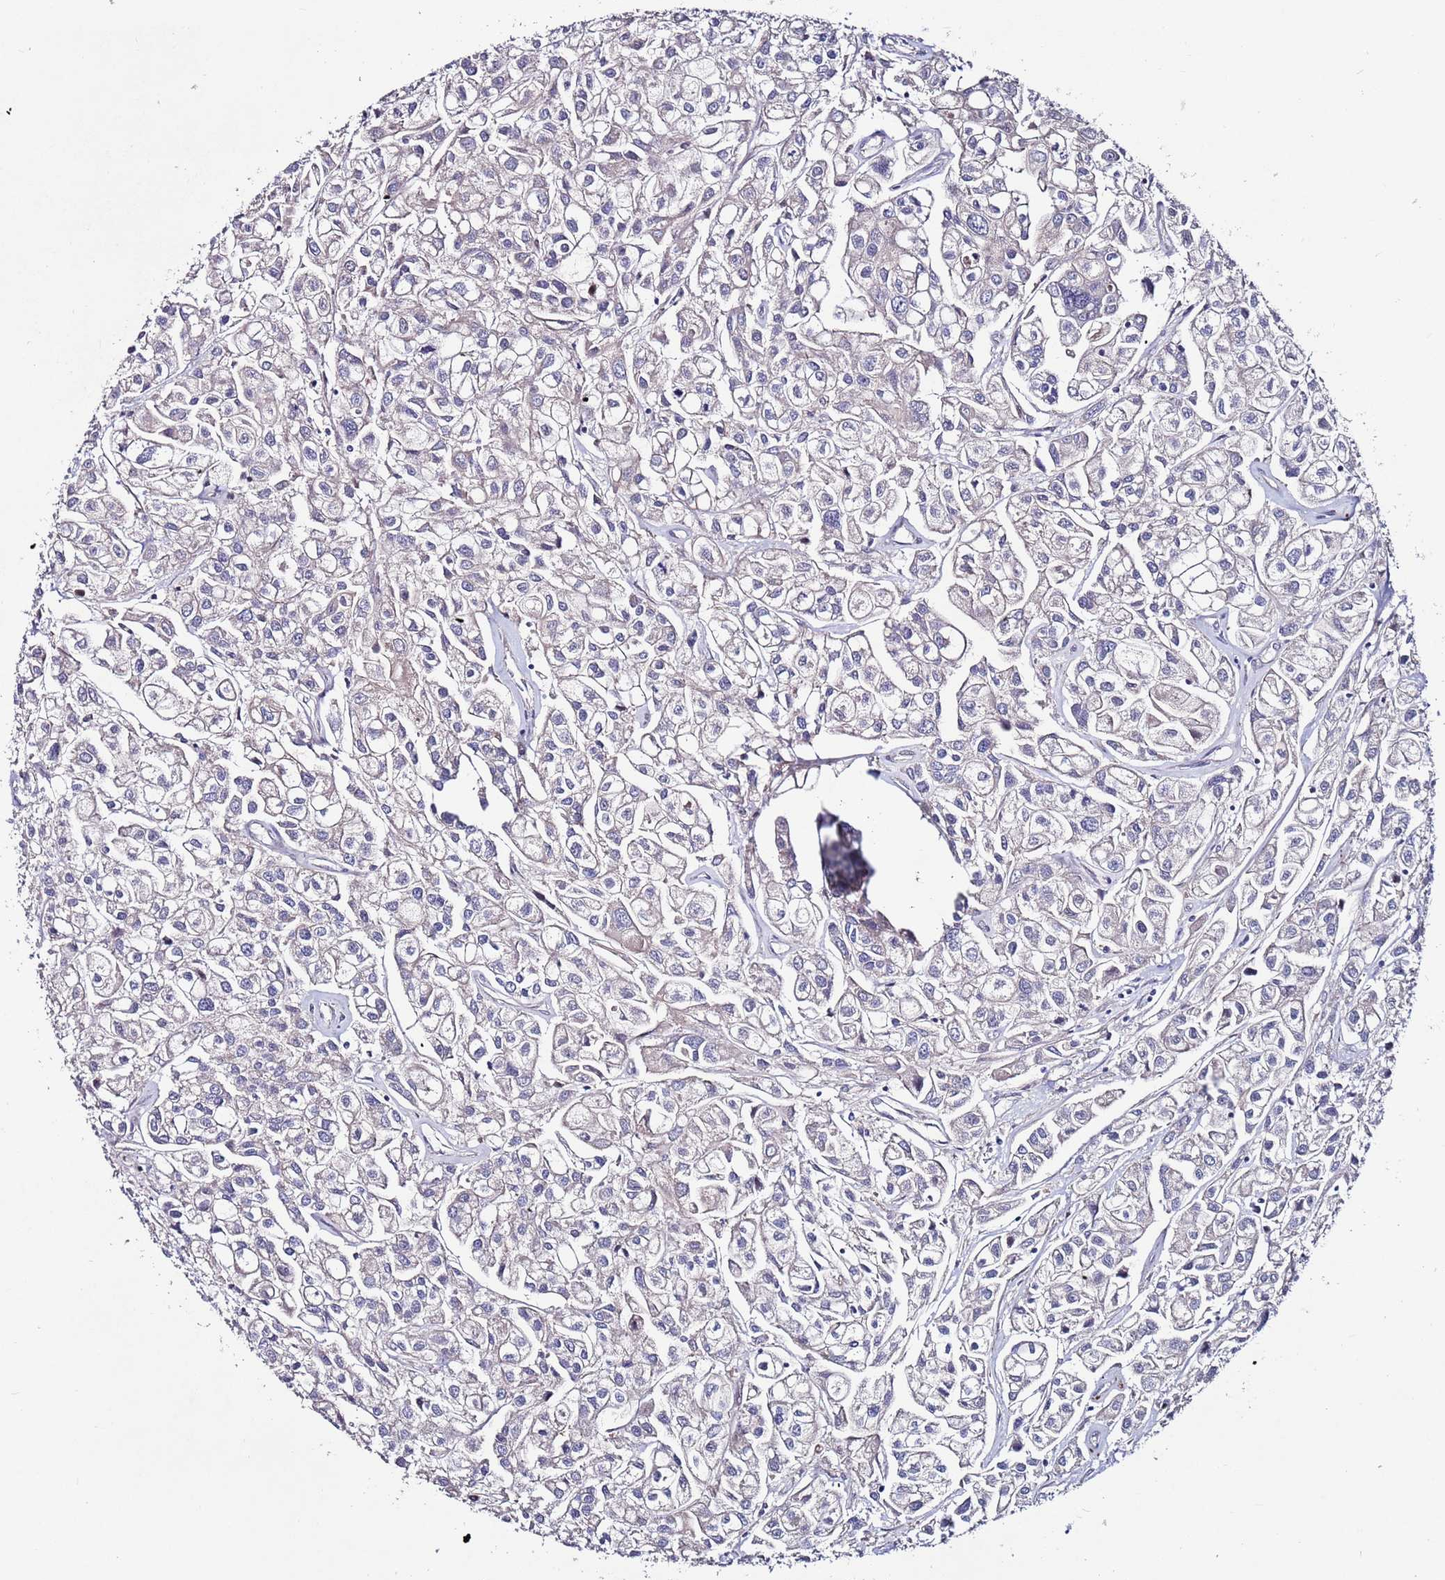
{"staining": {"intensity": "negative", "quantity": "none", "location": "none"}, "tissue": "urothelial cancer", "cell_type": "Tumor cells", "image_type": "cancer", "snomed": [{"axis": "morphology", "description": "Urothelial carcinoma, High grade"}, {"axis": "topography", "description": "Urinary bladder"}], "caption": "Urothelial carcinoma (high-grade) was stained to show a protein in brown. There is no significant positivity in tumor cells. The staining is performed using DAB brown chromogen with nuclei counter-stained in using hematoxylin.", "gene": "FBXO27", "patient": {"sex": "male", "age": 67}}